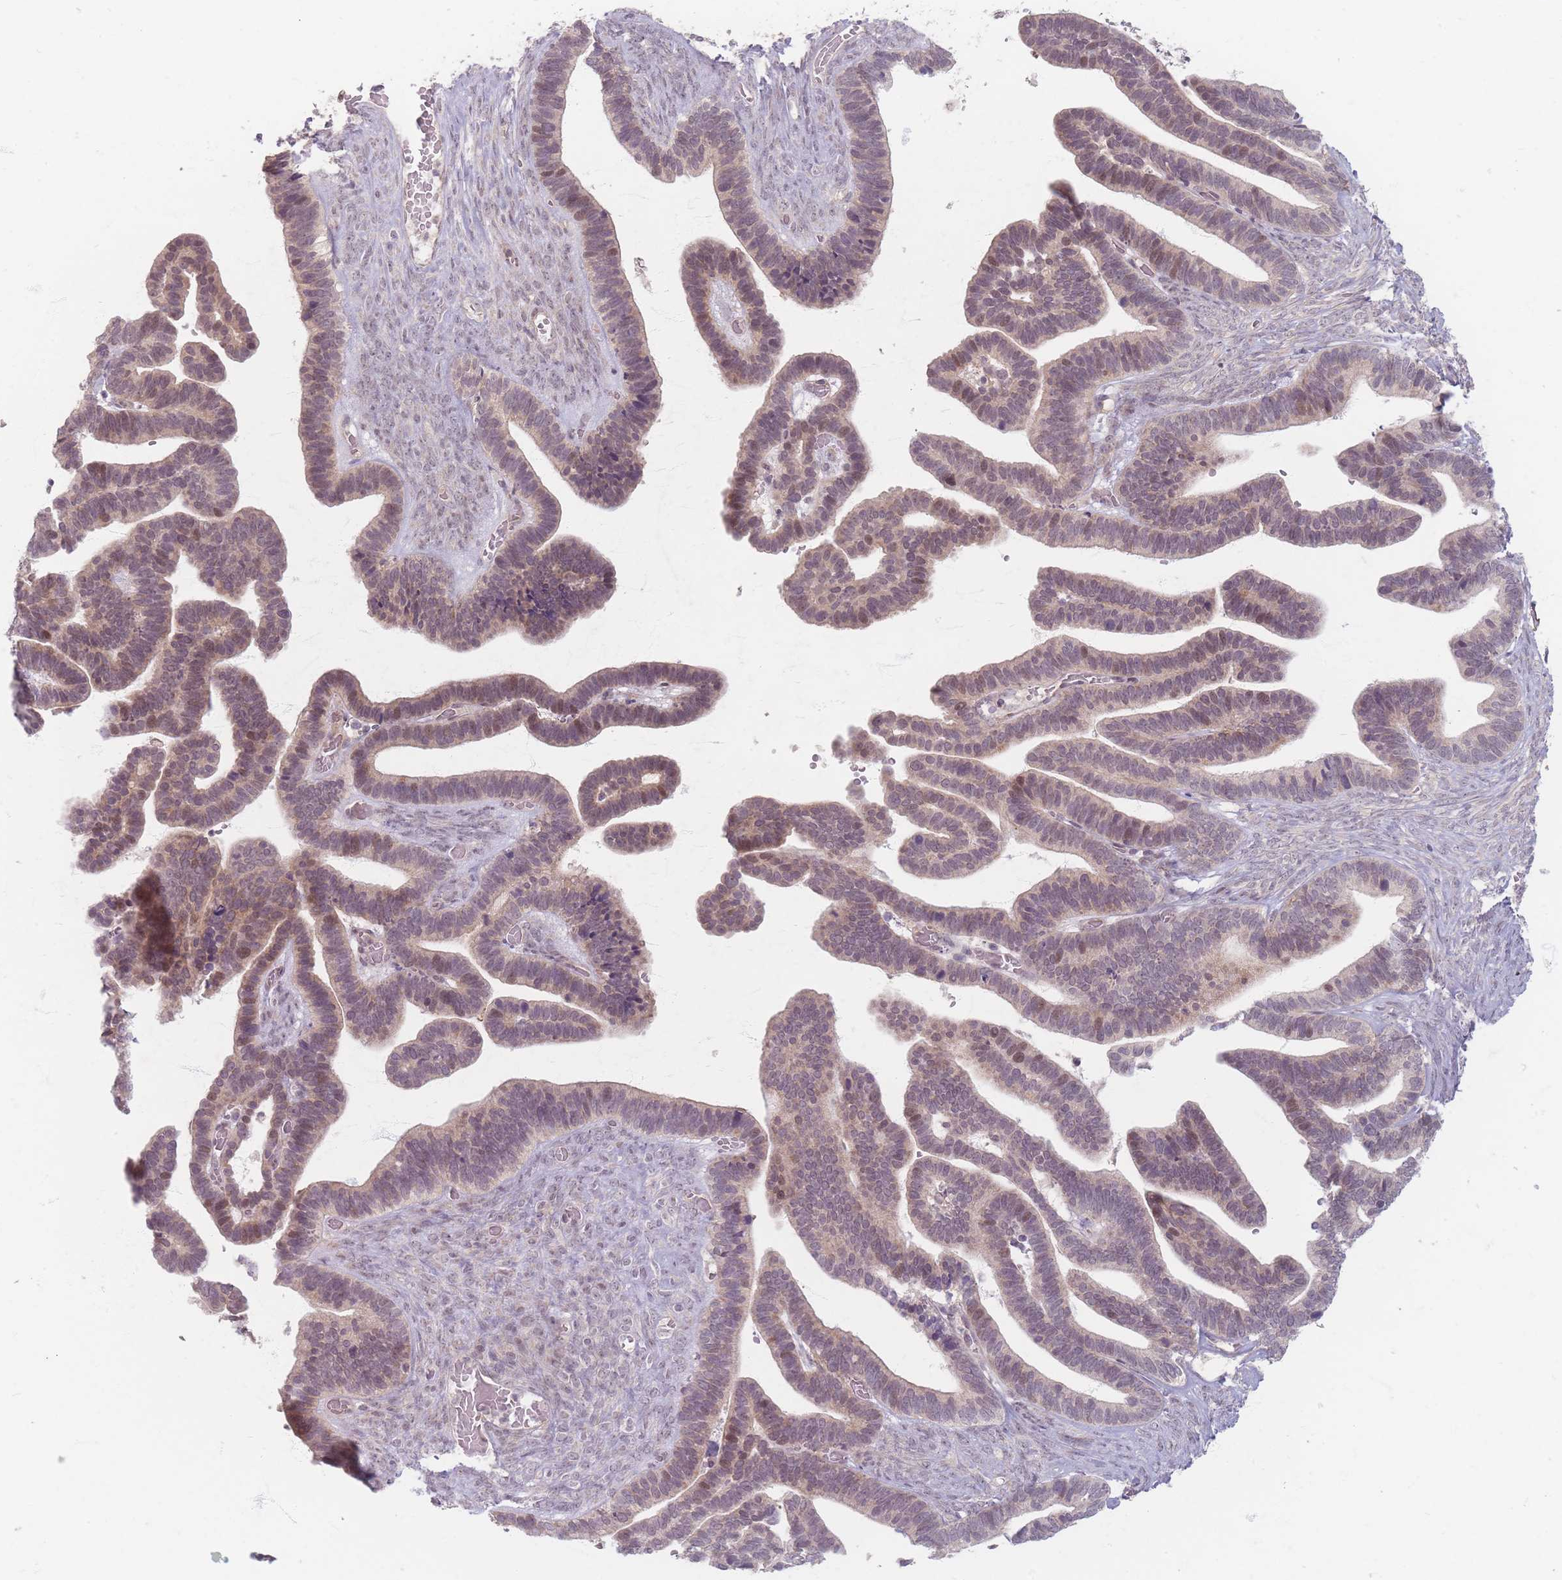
{"staining": {"intensity": "moderate", "quantity": "<25%", "location": "nuclear"}, "tissue": "ovarian cancer", "cell_type": "Tumor cells", "image_type": "cancer", "snomed": [{"axis": "morphology", "description": "Cystadenocarcinoma, serous, NOS"}, {"axis": "topography", "description": "Ovary"}], "caption": "Immunohistochemical staining of human ovarian serous cystadenocarcinoma shows low levels of moderate nuclear staining in about <25% of tumor cells.", "gene": "GABRA6", "patient": {"sex": "female", "age": 56}}